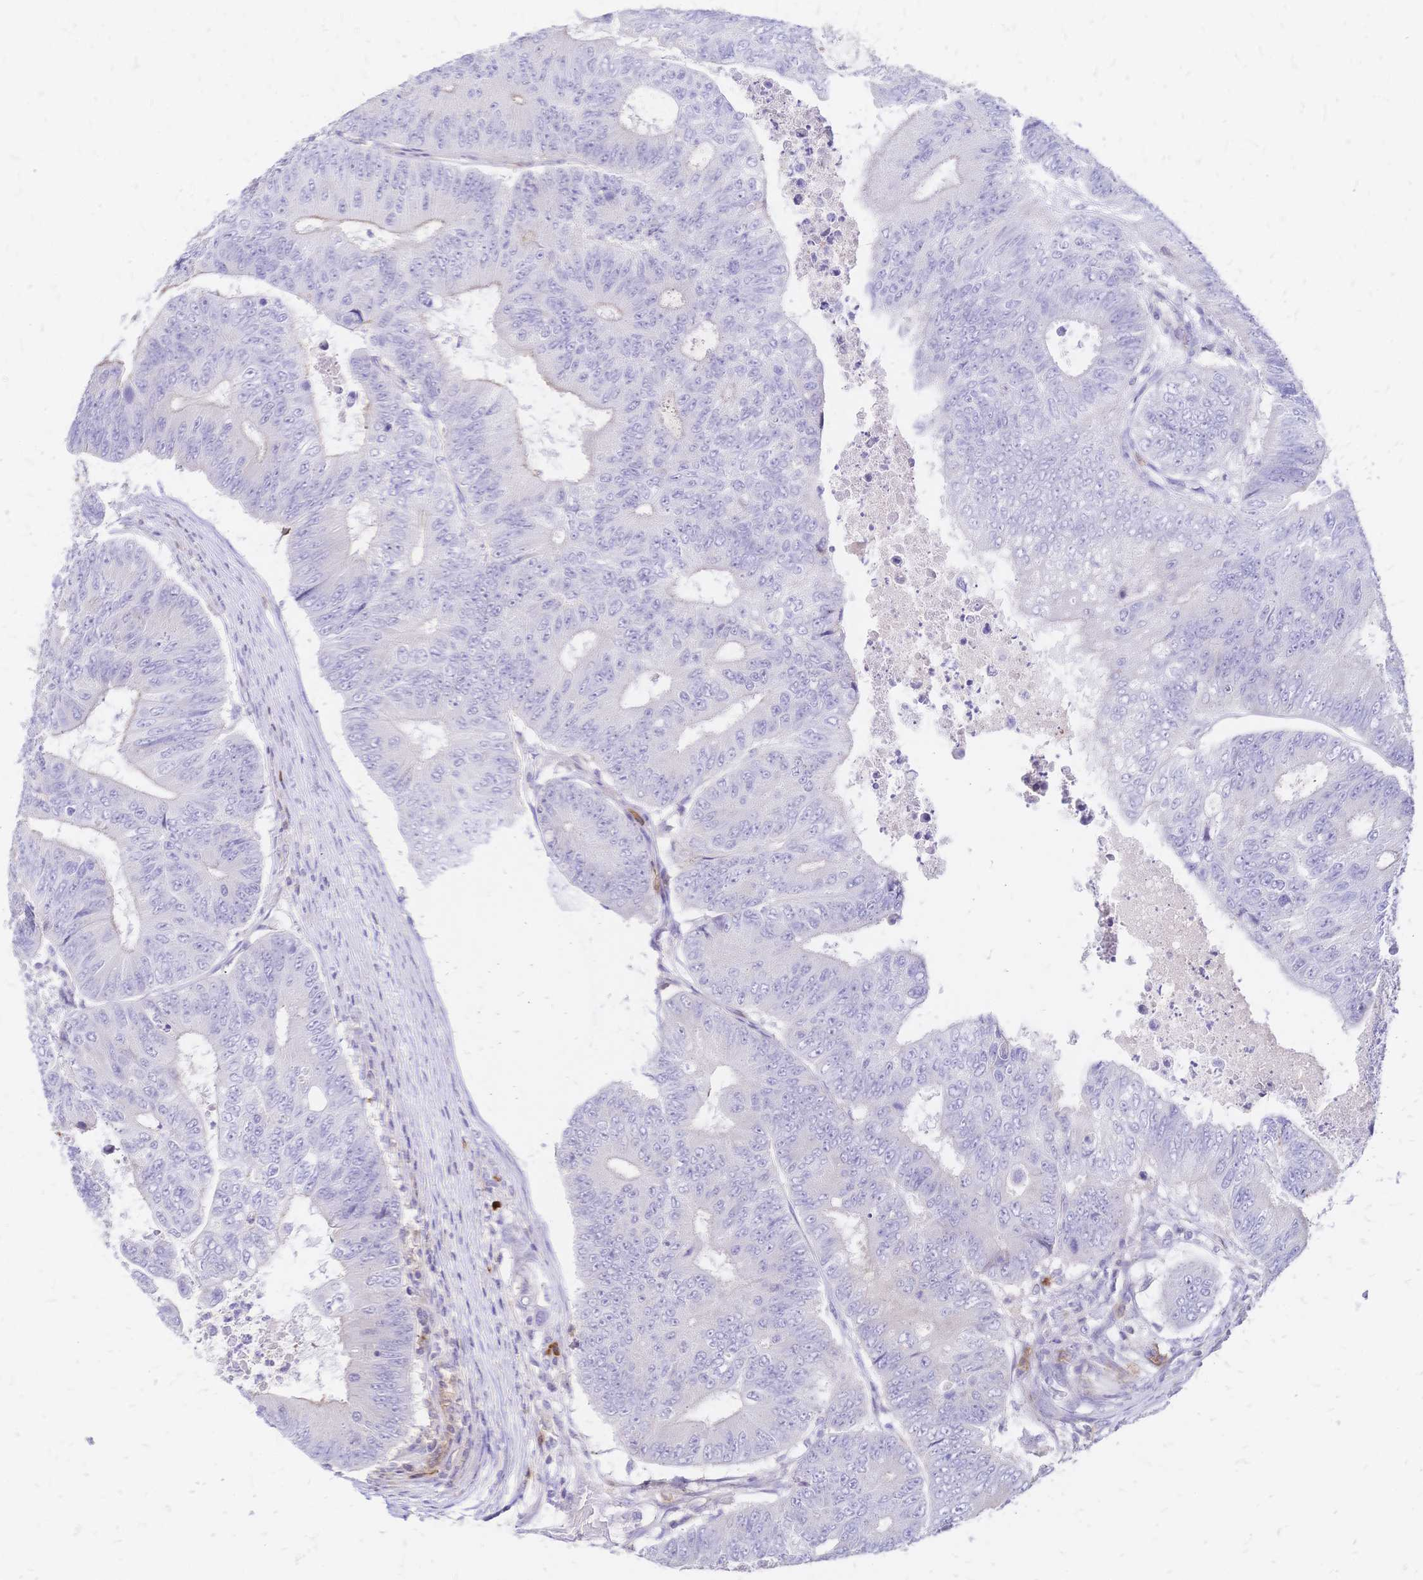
{"staining": {"intensity": "negative", "quantity": "none", "location": "none"}, "tissue": "colorectal cancer", "cell_type": "Tumor cells", "image_type": "cancer", "snomed": [{"axis": "morphology", "description": "Adenocarcinoma, NOS"}, {"axis": "topography", "description": "Colon"}], "caption": "Immunohistochemical staining of colorectal cancer (adenocarcinoma) reveals no significant expression in tumor cells.", "gene": "IL2RA", "patient": {"sex": "female", "age": 48}}